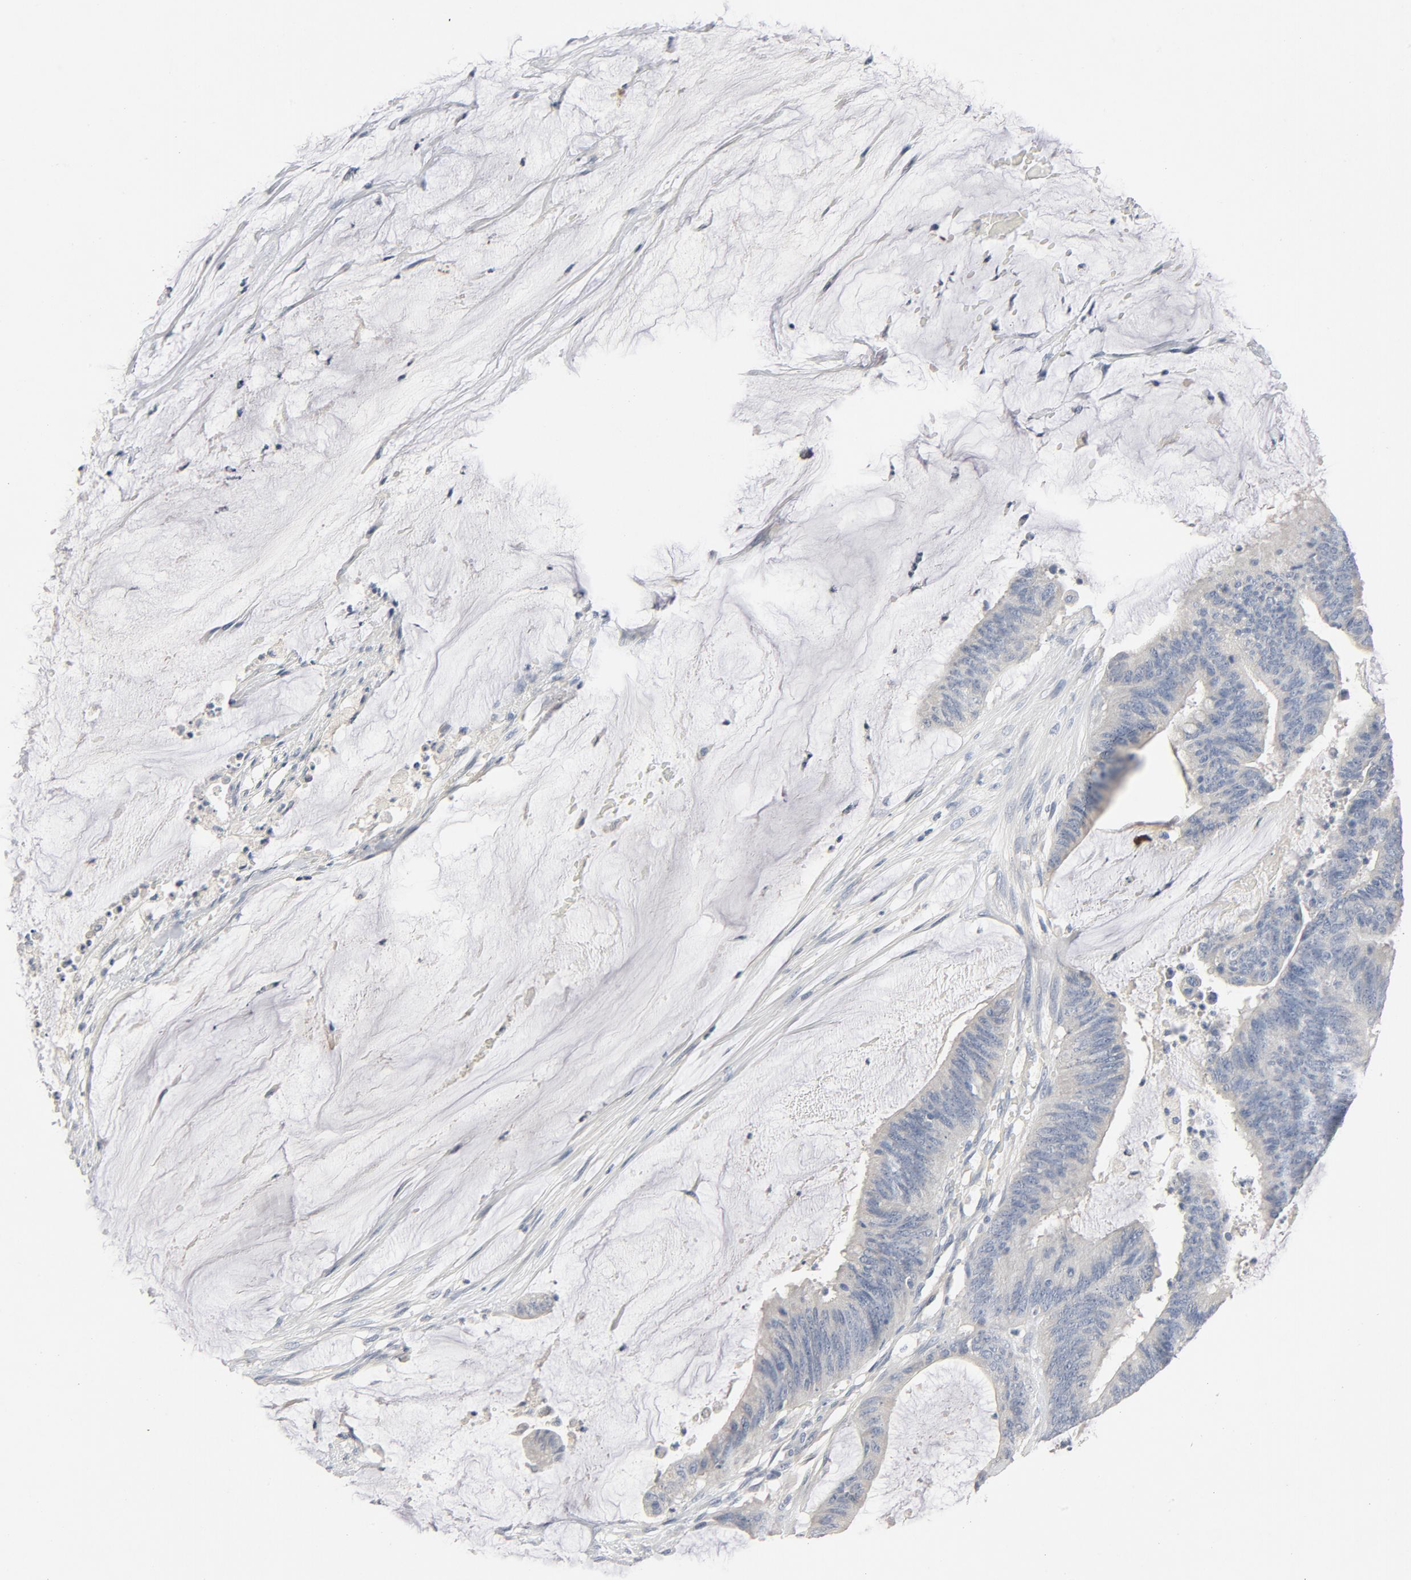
{"staining": {"intensity": "negative", "quantity": "none", "location": "none"}, "tissue": "colorectal cancer", "cell_type": "Tumor cells", "image_type": "cancer", "snomed": [{"axis": "morphology", "description": "Adenocarcinoma, NOS"}, {"axis": "topography", "description": "Rectum"}], "caption": "Immunohistochemistry micrograph of colorectal adenocarcinoma stained for a protein (brown), which demonstrates no expression in tumor cells.", "gene": "ZCCHC13", "patient": {"sex": "female", "age": 66}}